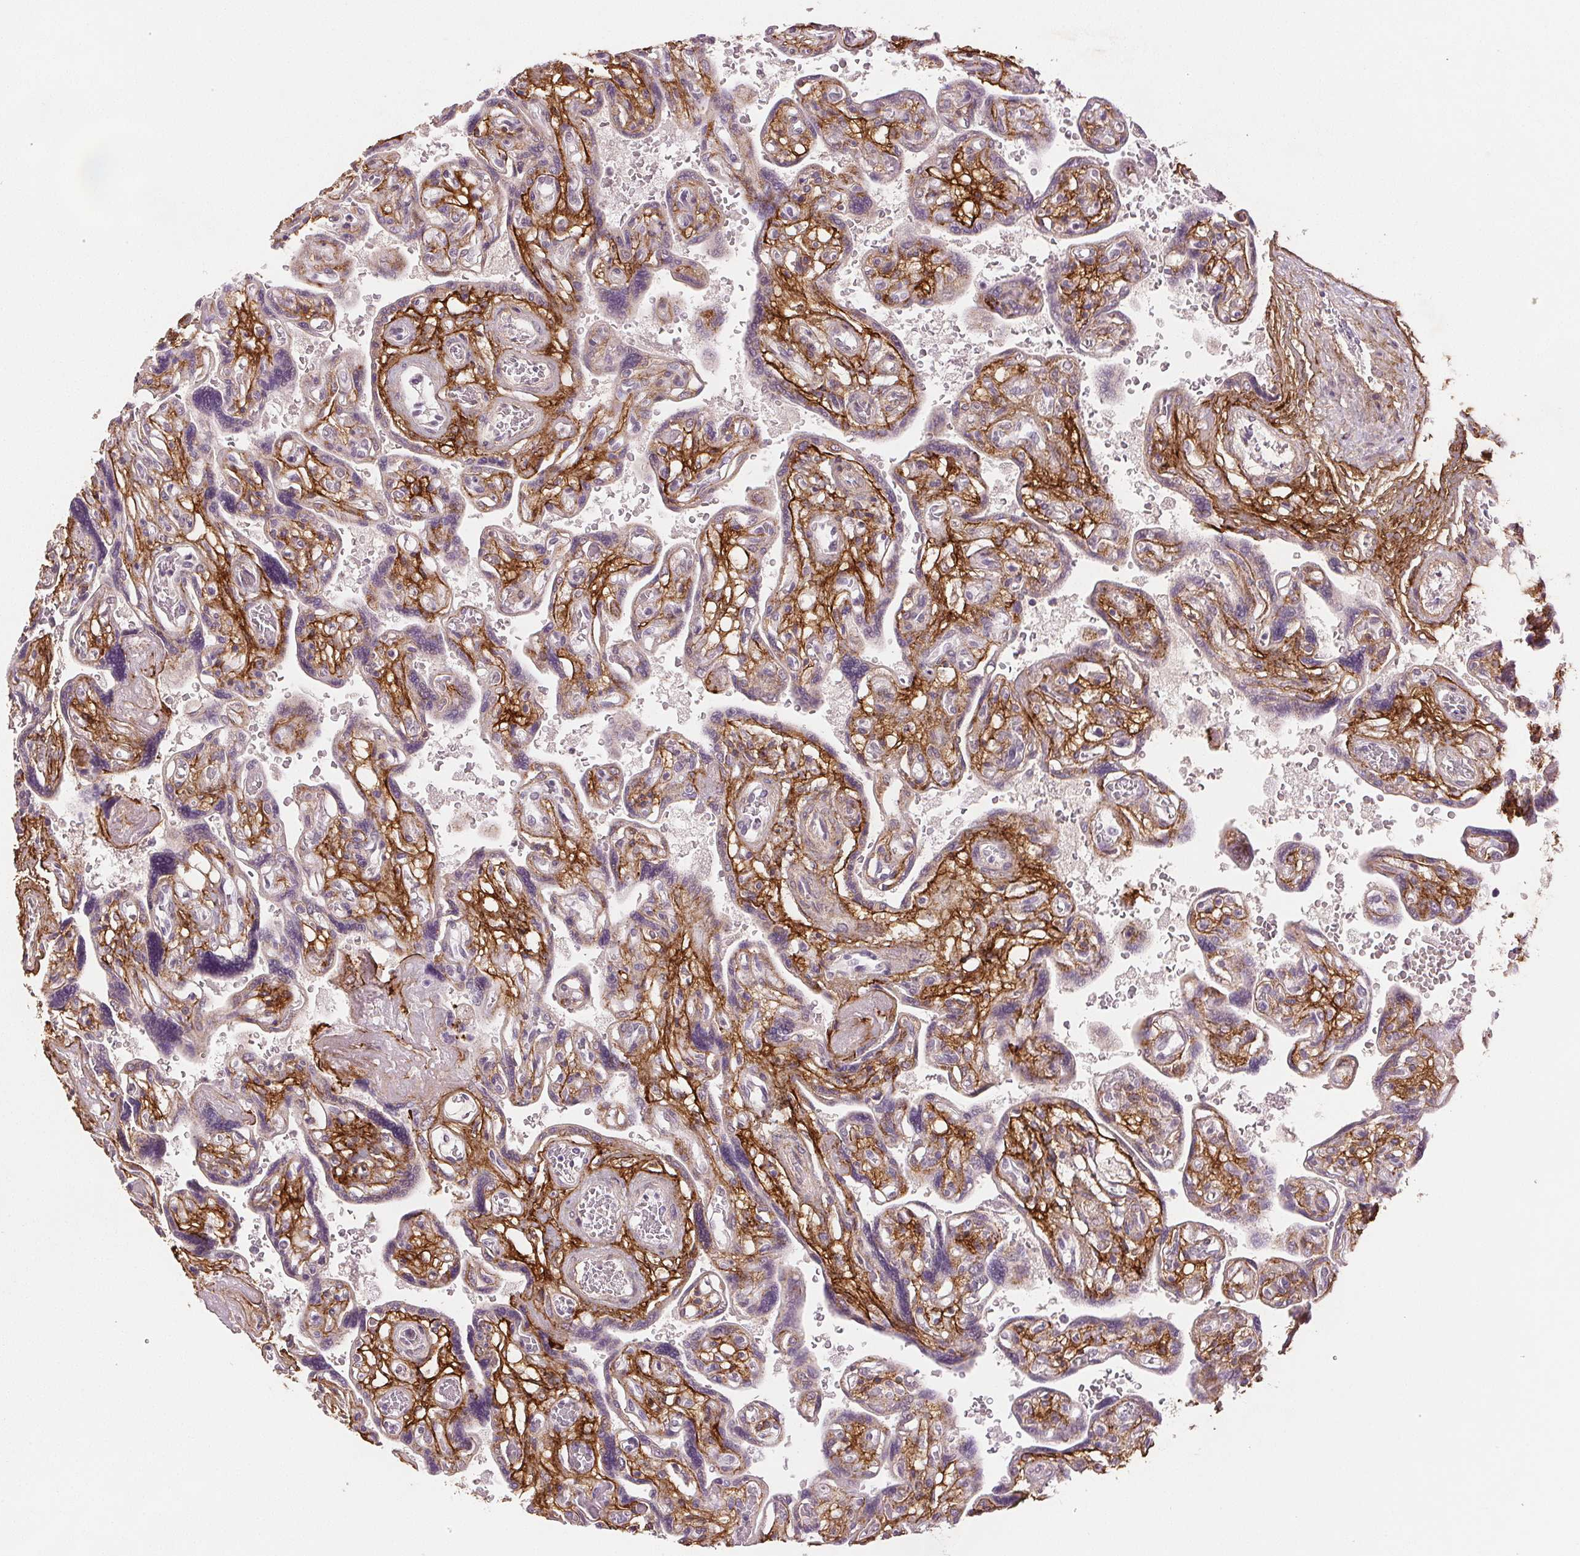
{"staining": {"intensity": "moderate", "quantity": "25%-75%", "location": "cytoplasmic/membranous"}, "tissue": "placenta", "cell_type": "Decidual cells", "image_type": "normal", "snomed": [{"axis": "morphology", "description": "Normal tissue, NOS"}, {"axis": "topography", "description": "Placenta"}], "caption": "Protein staining of normal placenta demonstrates moderate cytoplasmic/membranous expression in about 25%-75% of decidual cells.", "gene": "FBN1", "patient": {"sex": "female", "age": 32}}